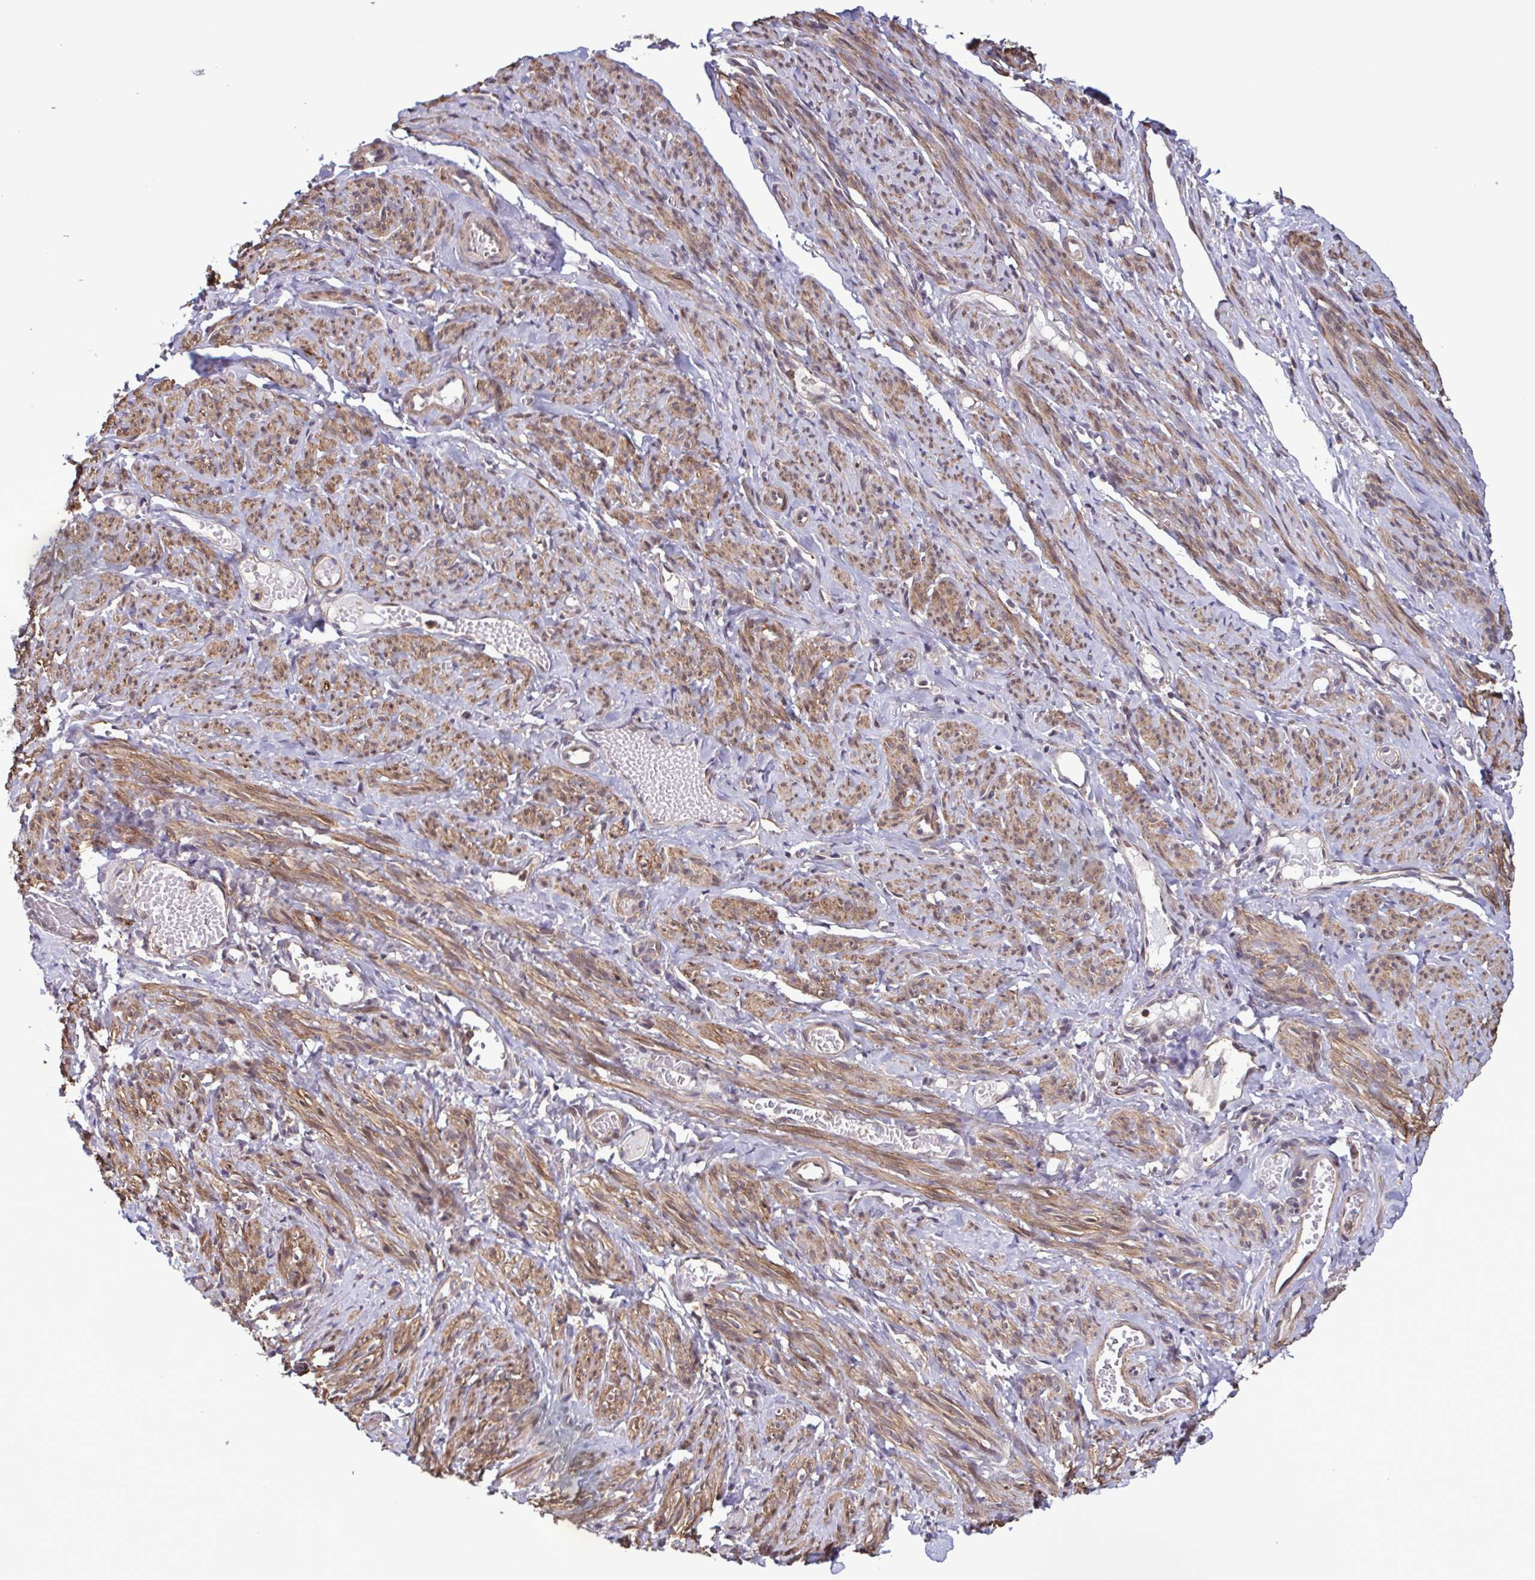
{"staining": {"intensity": "moderate", "quantity": ">75%", "location": "cytoplasmic/membranous"}, "tissue": "smooth muscle", "cell_type": "Smooth muscle cells", "image_type": "normal", "snomed": [{"axis": "morphology", "description": "Normal tissue, NOS"}, {"axis": "topography", "description": "Smooth muscle"}], "caption": "This is a histology image of IHC staining of unremarkable smooth muscle, which shows moderate positivity in the cytoplasmic/membranous of smooth muscle cells.", "gene": "ZNF200", "patient": {"sex": "female", "age": 65}}